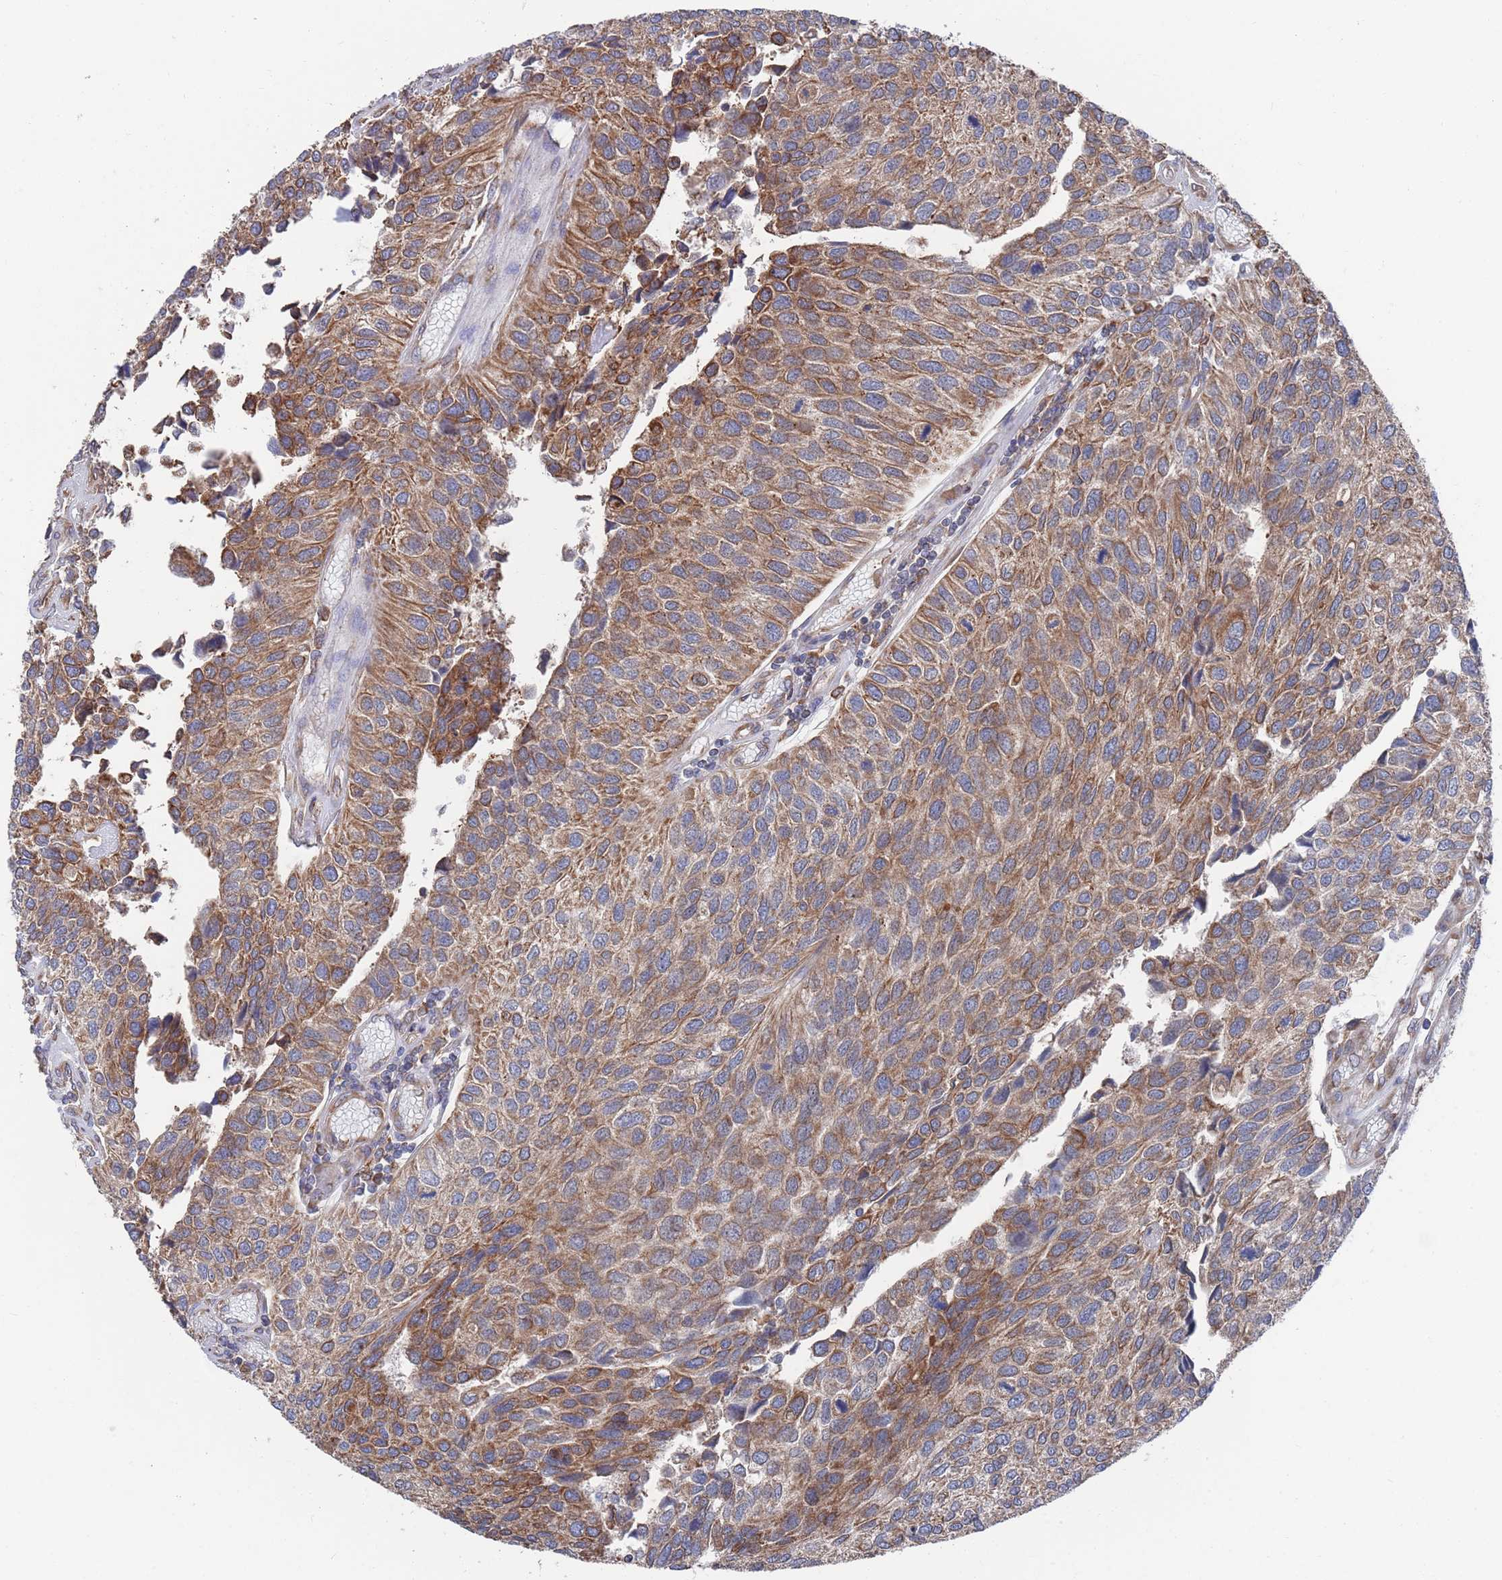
{"staining": {"intensity": "moderate", "quantity": ">75%", "location": "cytoplasmic/membranous"}, "tissue": "urothelial cancer", "cell_type": "Tumor cells", "image_type": "cancer", "snomed": [{"axis": "morphology", "description": "Urothelial carcinoma, NOS"}, {"axis": "topography", "description": "Urinary bladder"}], "caption": "Immunohistochemistry (IHC) histopathology image of neoplastic tissue: human urothelial cancer stained using immunohistochemistry exhibits medium levels of moderate protein expression localized specifically in the cytoplasmic/membranous of tumor cells, appearing as a cytoplasmic/membranous brown color.", "gene": "GID8", "patient": {"sex": "male", "age": 55}}